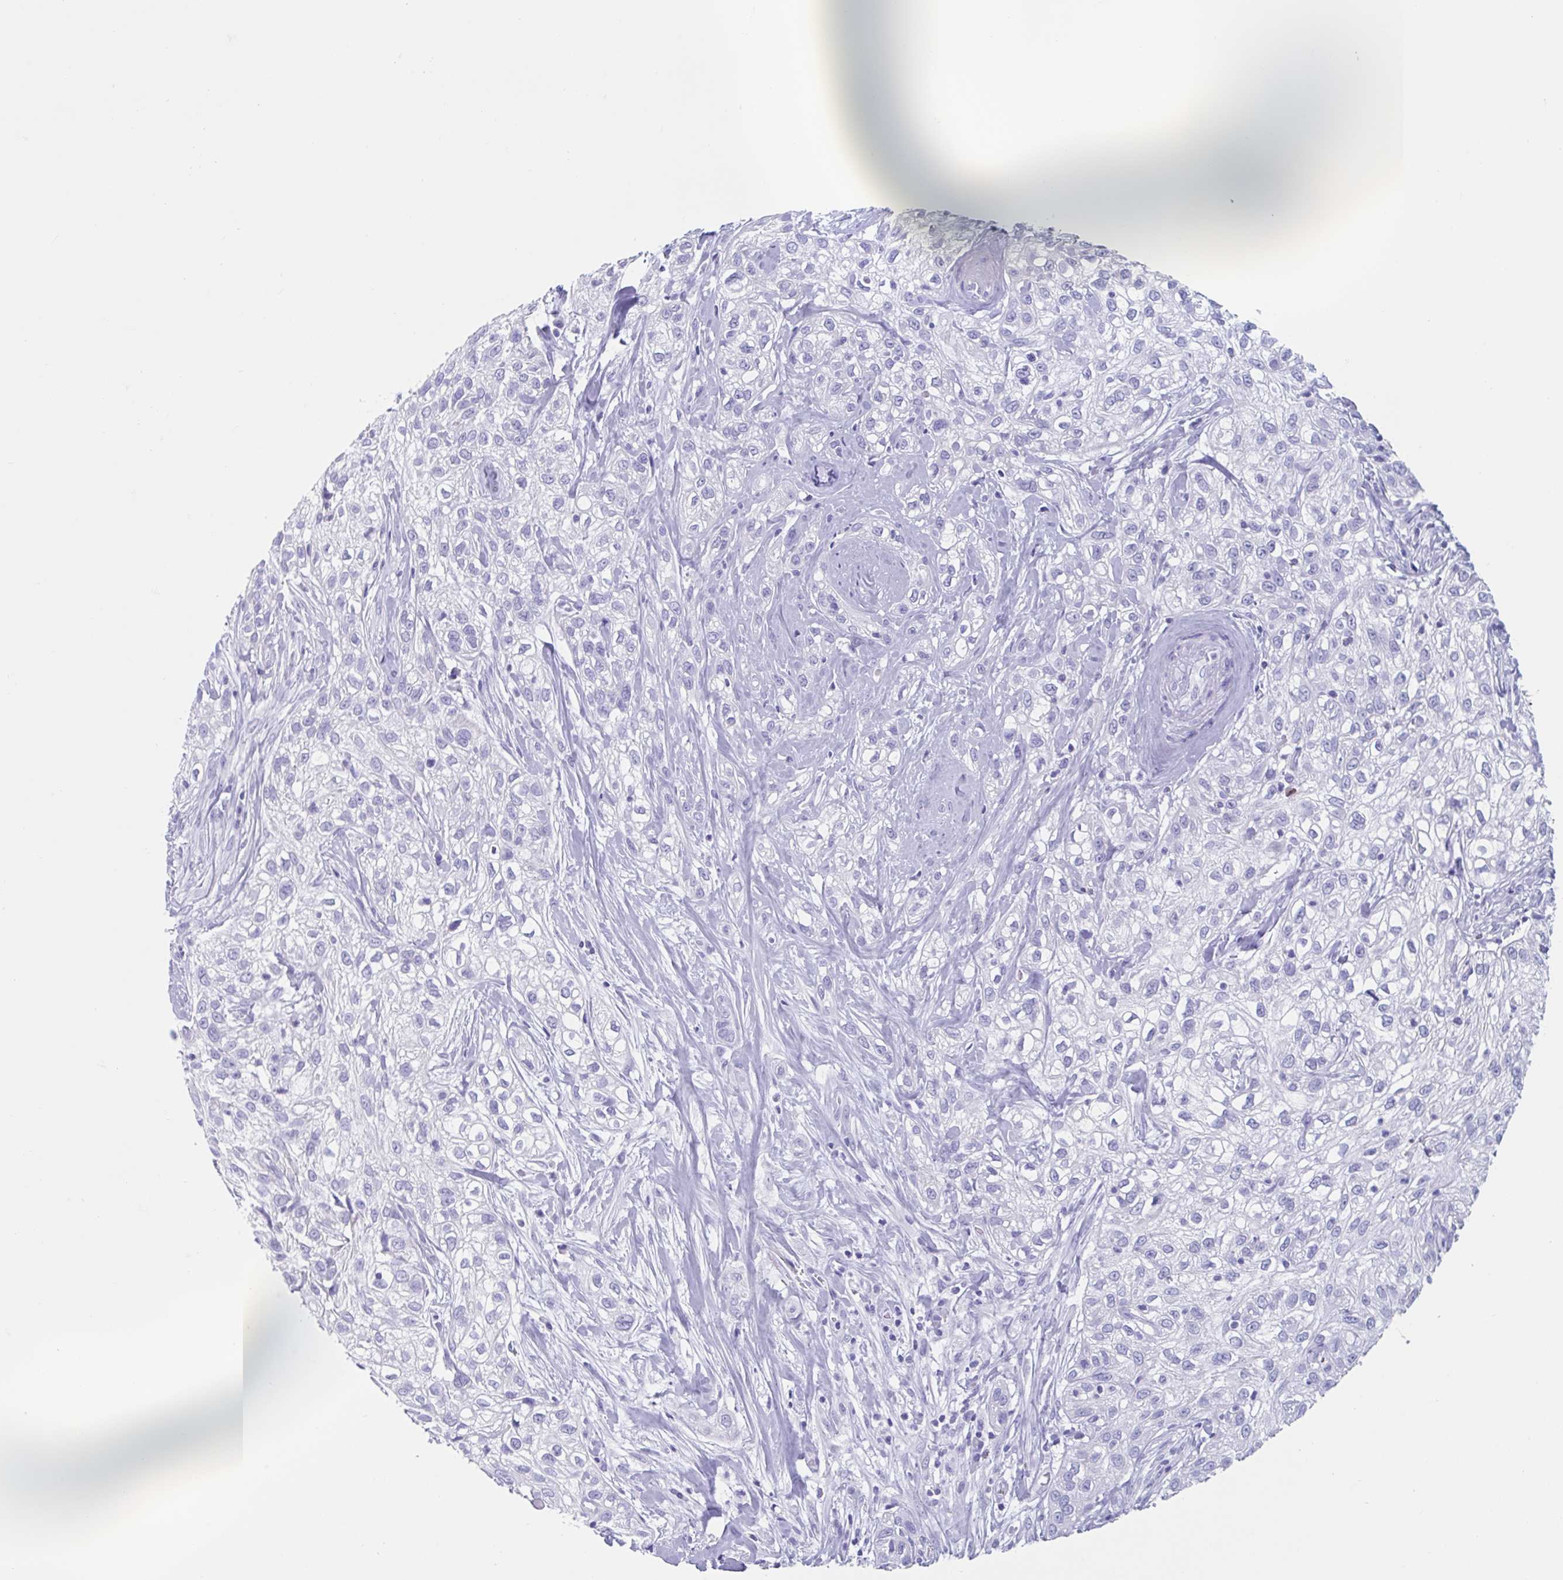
{"staining": {"intensity": "negative", "quantity": "none", "location": "none"}, "tissue": "skin cancer", "cell_type": "Tumor cells", "image_type": "cancer", "snomed": [{"axis": "morphology", "description": "Squamous cell carcinoma, NOS"}, {"axis": "topography", "description": "Skin"}], "caption": "DAB immunohistochemical staining of human squamous cell carcinoma (skin) reveals no significant staining in tumor cells.", "gene": "CPTP", "patient": {"sex": "male", "age": 82}}